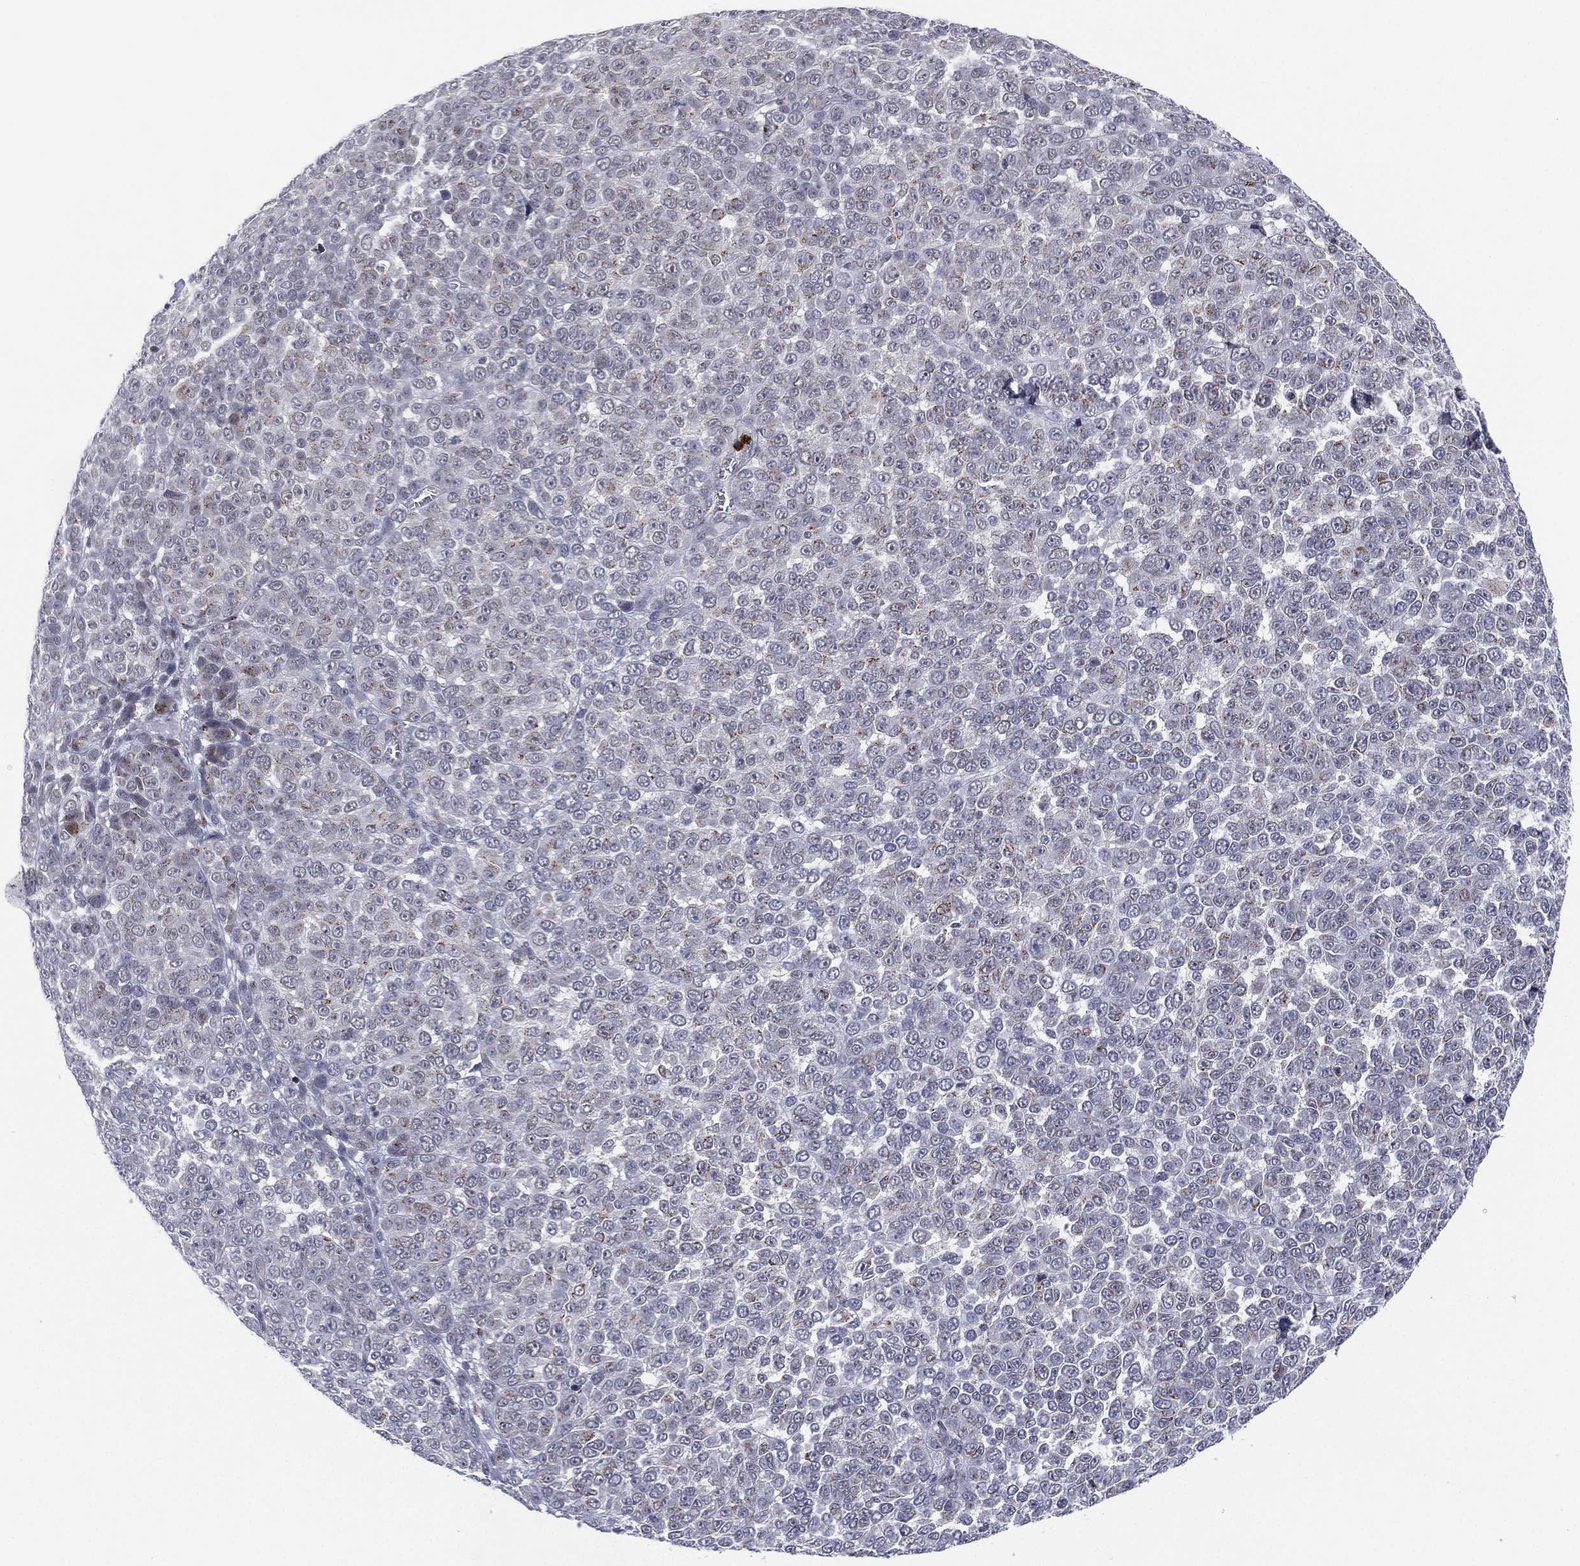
{"staining": {"intensity": "negative", "quantity": "none", "location": "none"}, "tissue": "melanoma", "cell_type": "Tumor cells", "image_type": "cancer", "snomed": [{"axis": "morphology", "description": "Malignant melanoma, NOS"}, {"axis": "topography", "description": "Skin"}], "caption": "This is an IHC image of malignant melanoma. There is no expression in tumor cells.", "gene": "CD177", "patient": {"sex": "female", "age": 95}}